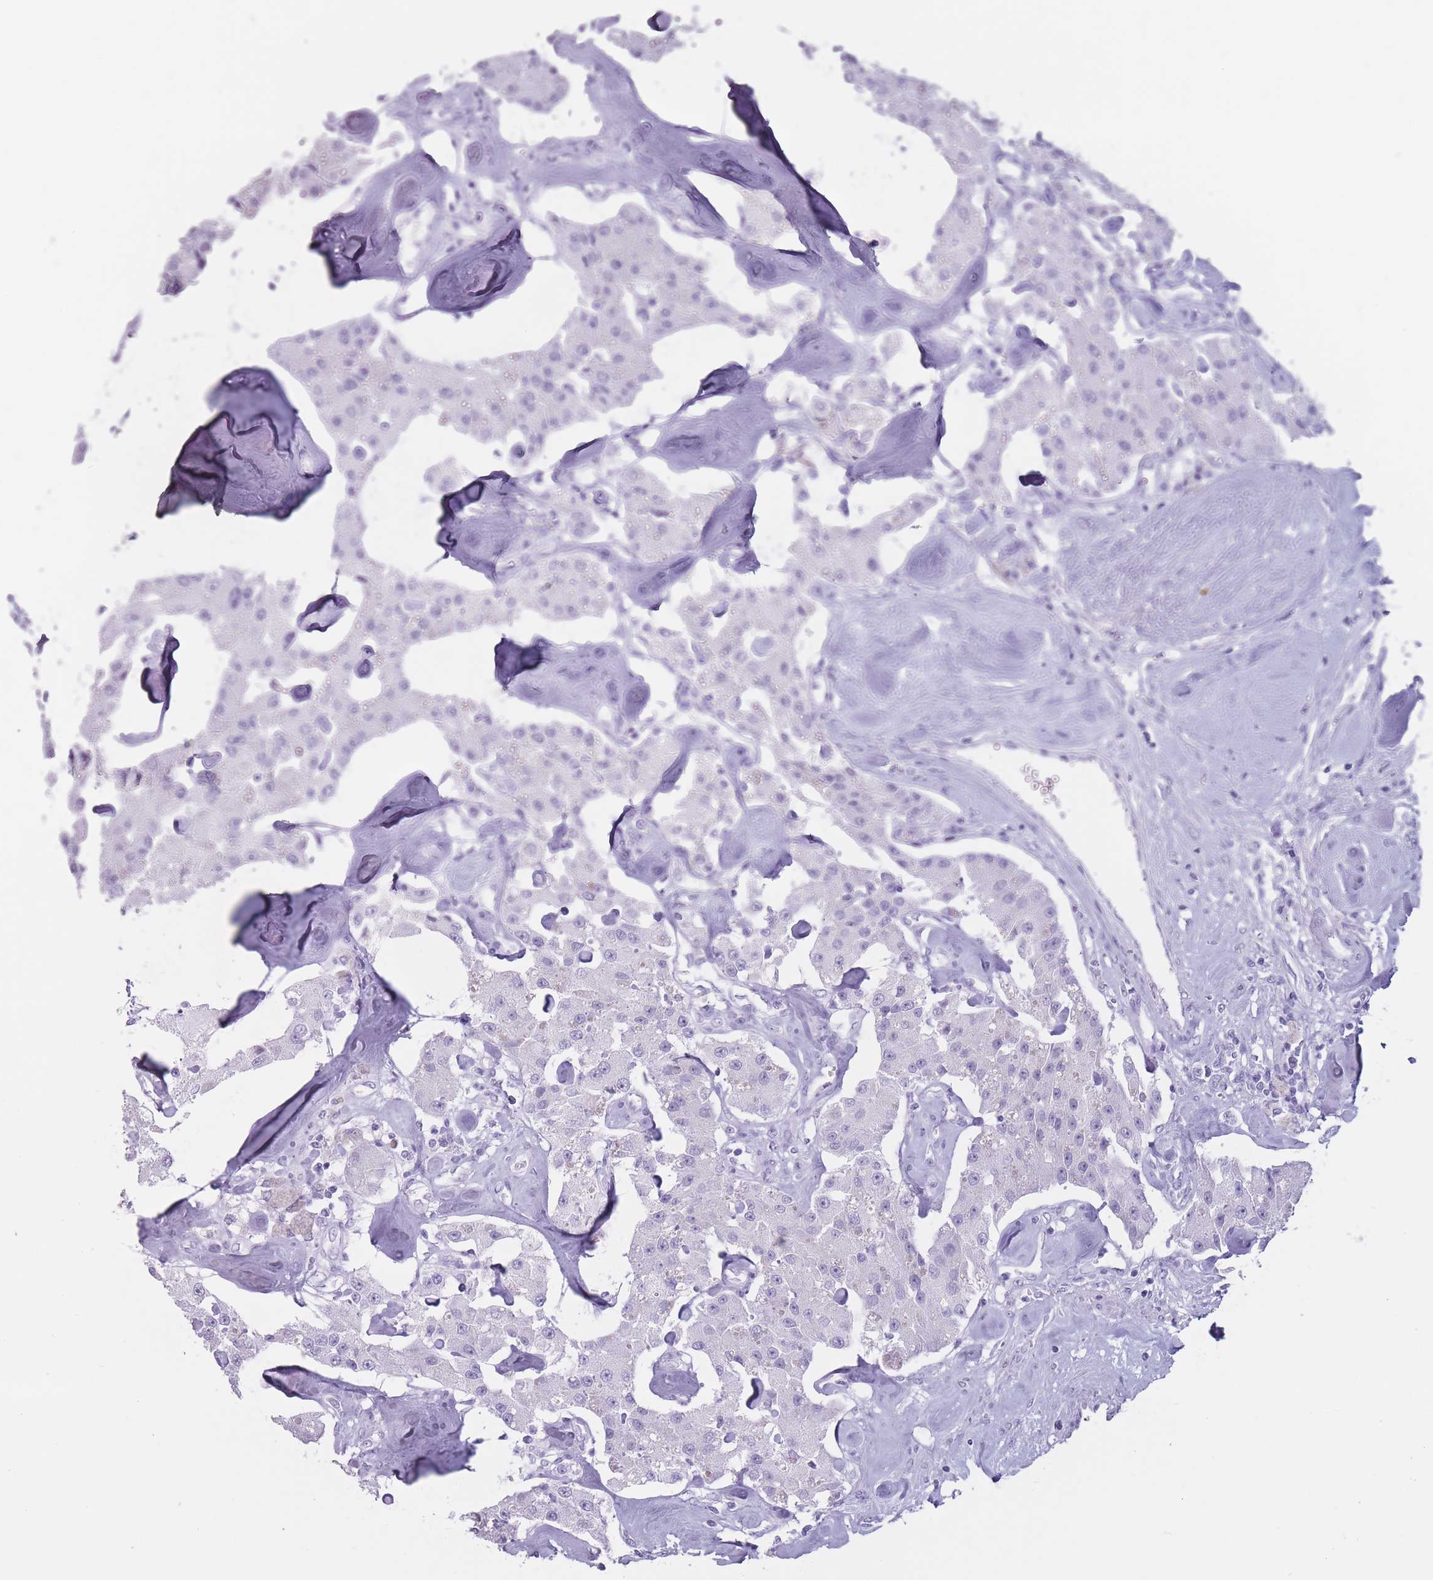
{"staining": {"intensity": "negative", "quantity": "none", "location": "none"}, "tissue": "carcinoid", "cell_type": "Tumor cells", "image_type": "cancer", "snomed": [{"axis": "morphology", "description": "Carcinoid, malignant, NOS"}, {"axis": "topography", "description": "Pancreas"}], "caption": "Human malignant carcinoid stained for a protein using immunohistochemistry (IHC) demonstrates no positivity in tumor cells.", "gene": "PNMA3", "patient": {"sex": "male", "age": 41}}